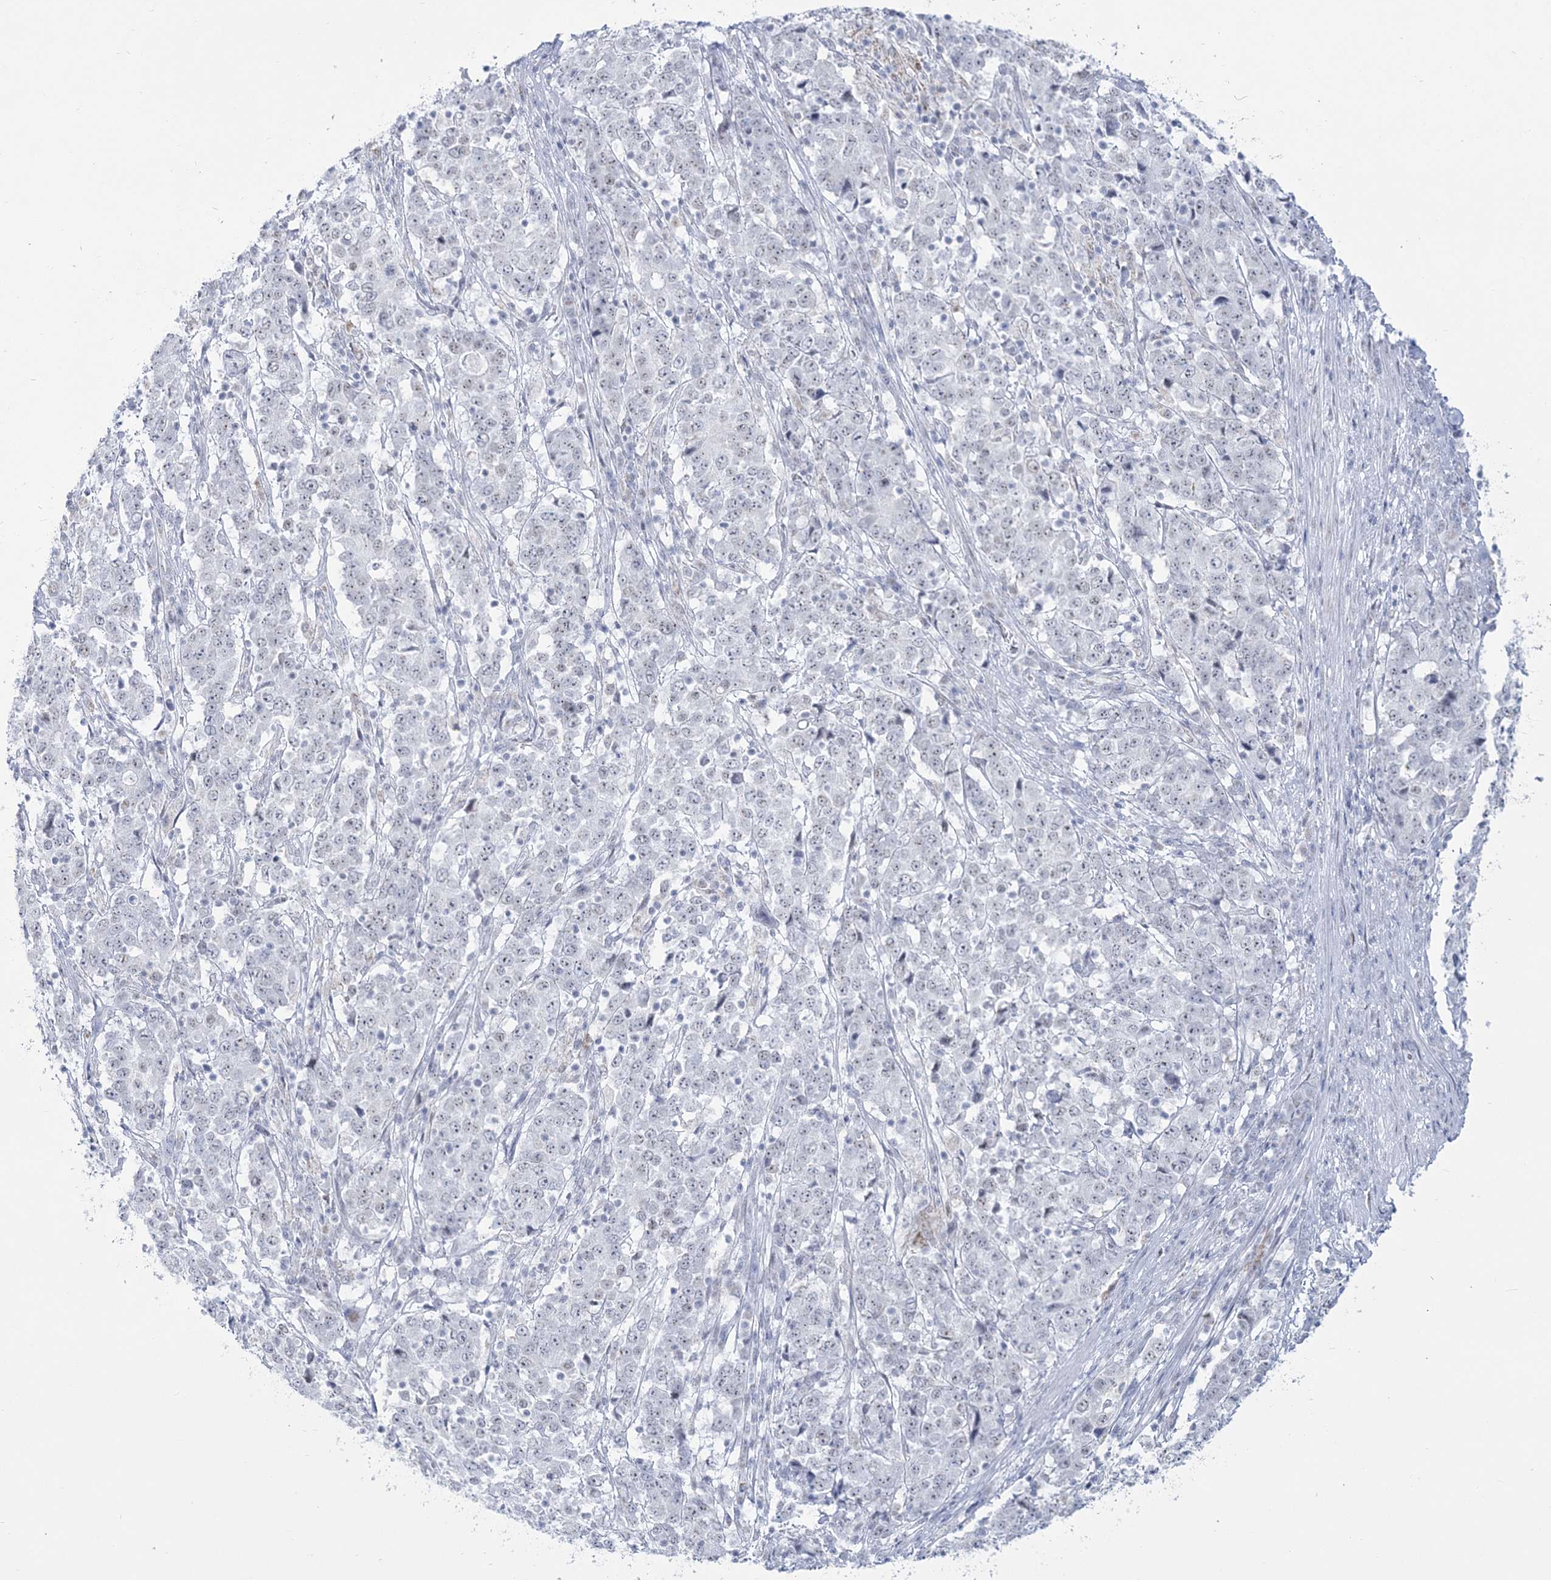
{"staining": {"intensity": "negative", "quantity": "none", "location": "none"}, "tissue": "stomach cancer", "cell_type": "Tumor cells", "image_type": "cancer", "snomed": [{"axis": "morphology", "description": "Adenocarcinoma, NOS"}, {"axis": "topography", "description": "Stomach"}], "caption": "Photomicrograph shows no protein staining in tumor cells of stomach cancer tissue. Brightfield microscopy of immunohistochemistry (IHC) stained with DAB (3,3'-diaminobenzidine) (brown) and hematoxylin (blue), captured at high magnification.", "gene": "ZNF843", "patient": {"sex": "male", "age": 59}}